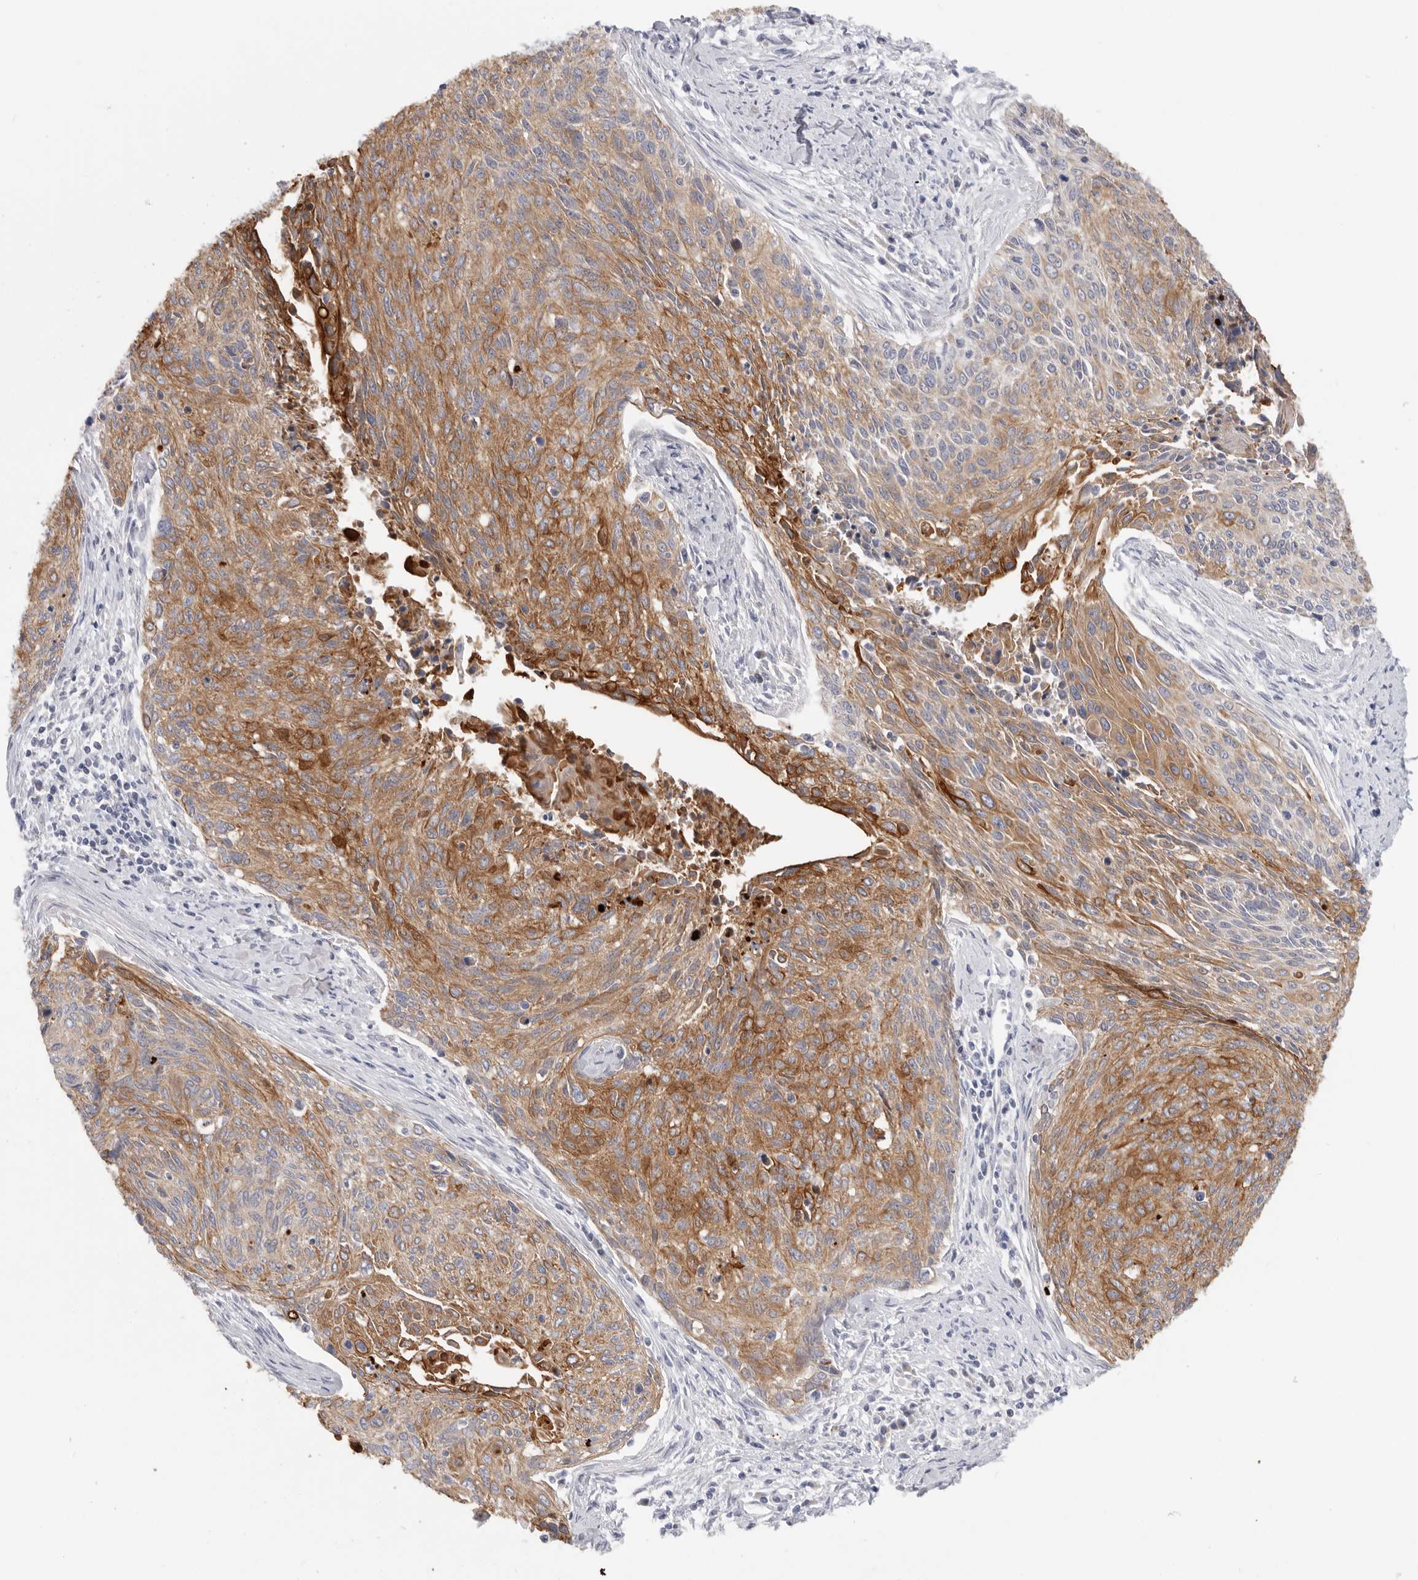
{"staining": {"intensity": "moderate", "quantity": ">75%", "location": "cytoplasmic/membranous"}, "tissue": "cervical cancer", "cell_type": "Tumor cells", "image_type": "cancer", "snomed": [{"axis": "morphology", "description": "Squamous cell carcinoma, NOS"}, {"axis": "topography", "description": "Cervix"}], "caption": "Human squamous cell carcinoma (cervical) stained with a protein marker demonstrates moderate staining in tumor cells.", "gene": "MTFR1L", "patient": {"sex": "female", "age": 55}}